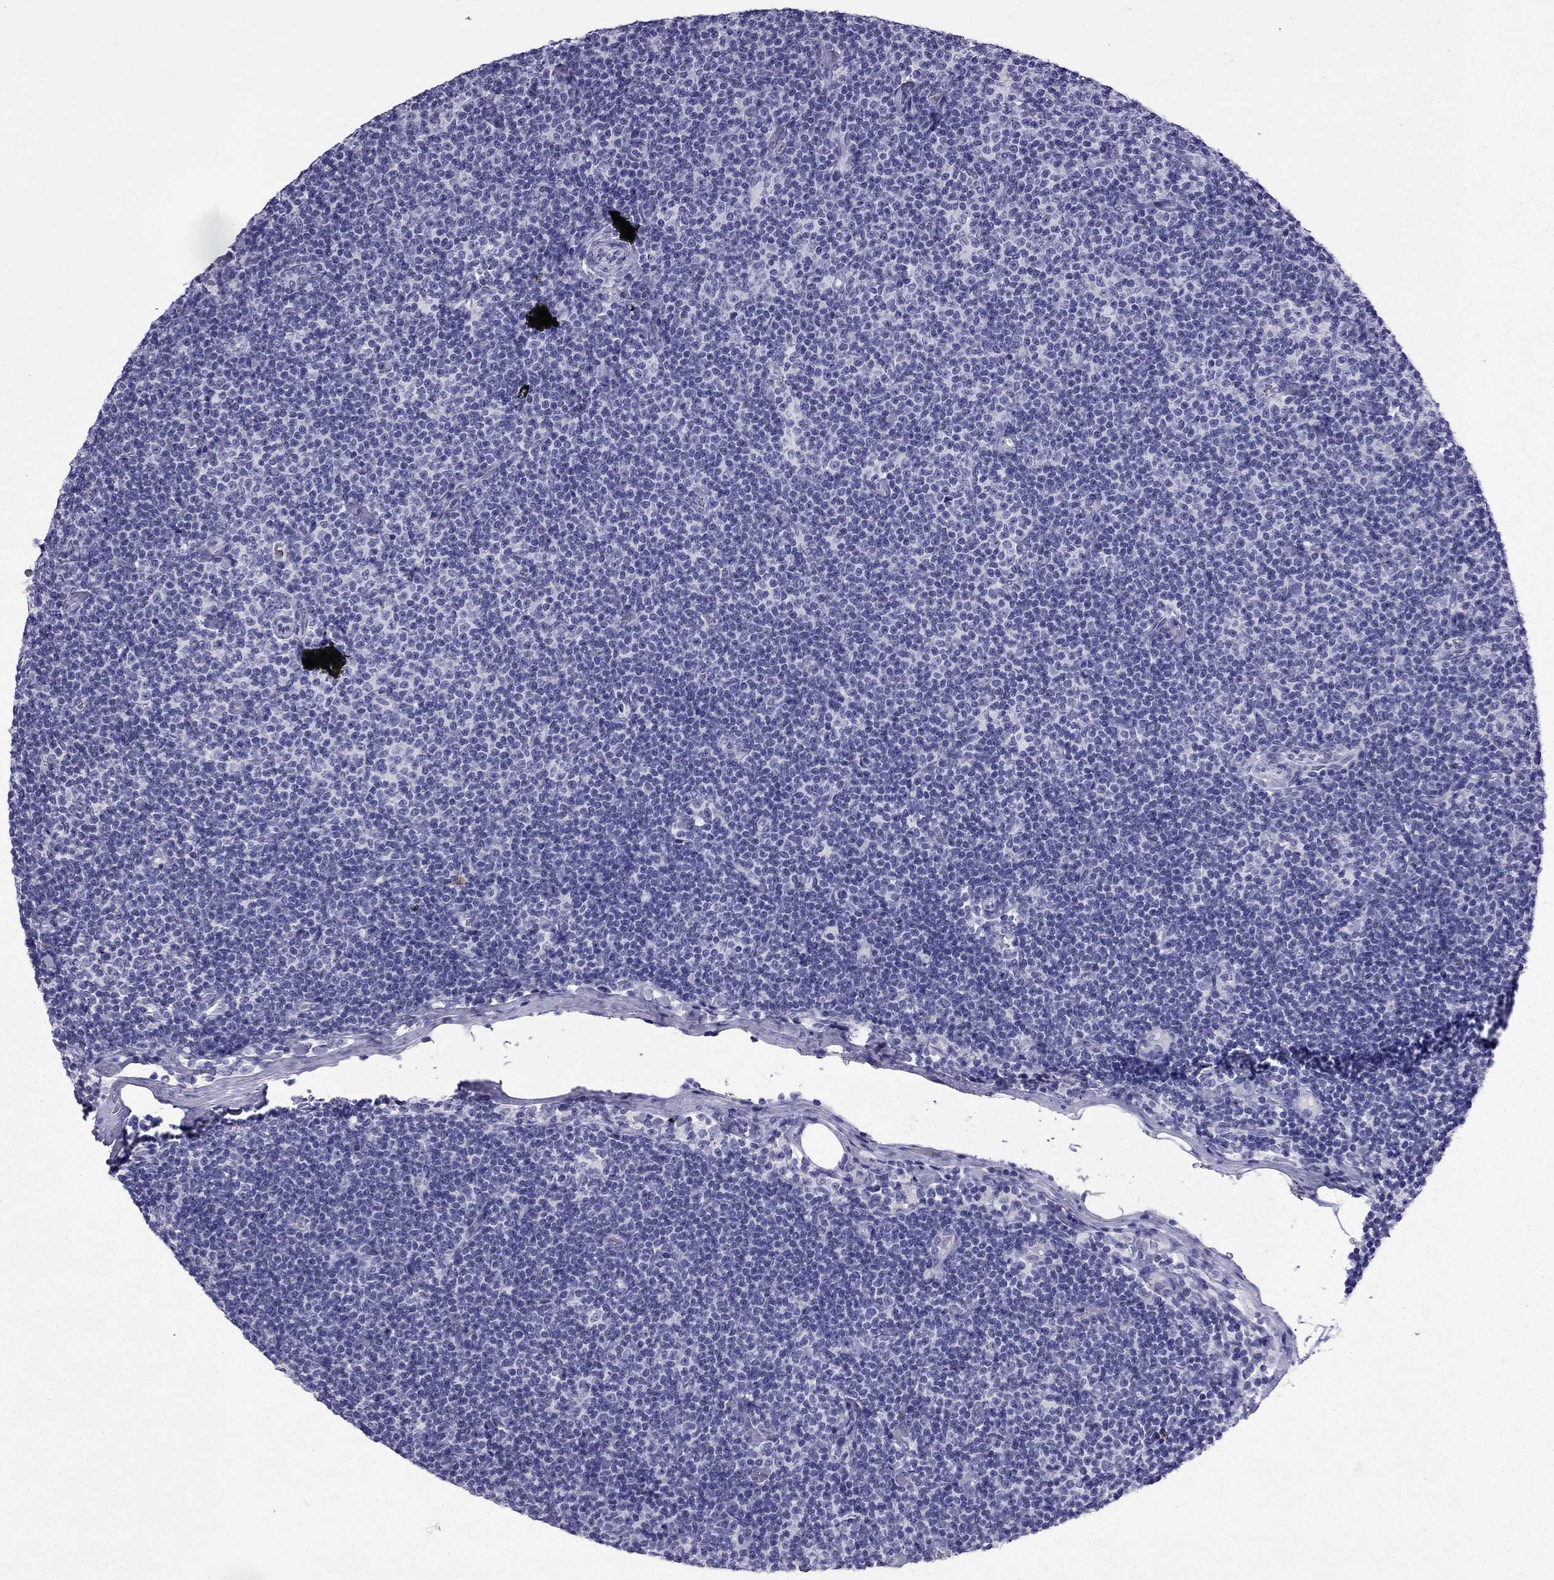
{"staining": {"intensity": "negative", "quantity": "none", "location": "none"}, "tissue": "lymphoma", "cell_type": "Tumor cells", "image_type": "cancer", "snomed": [{"axis": "morphology", "description": "Malignant lymphoma, non-Hodgkin's type, Low grade"}, {"axis": "topography", "description": "Lymph node"}], "caption": "Immunohistochemical staining of human lymphoma exhibits no significant expression in tumor cells.", "gene": "NPTX1", "patient": {"sex": "male", "age": 81}}